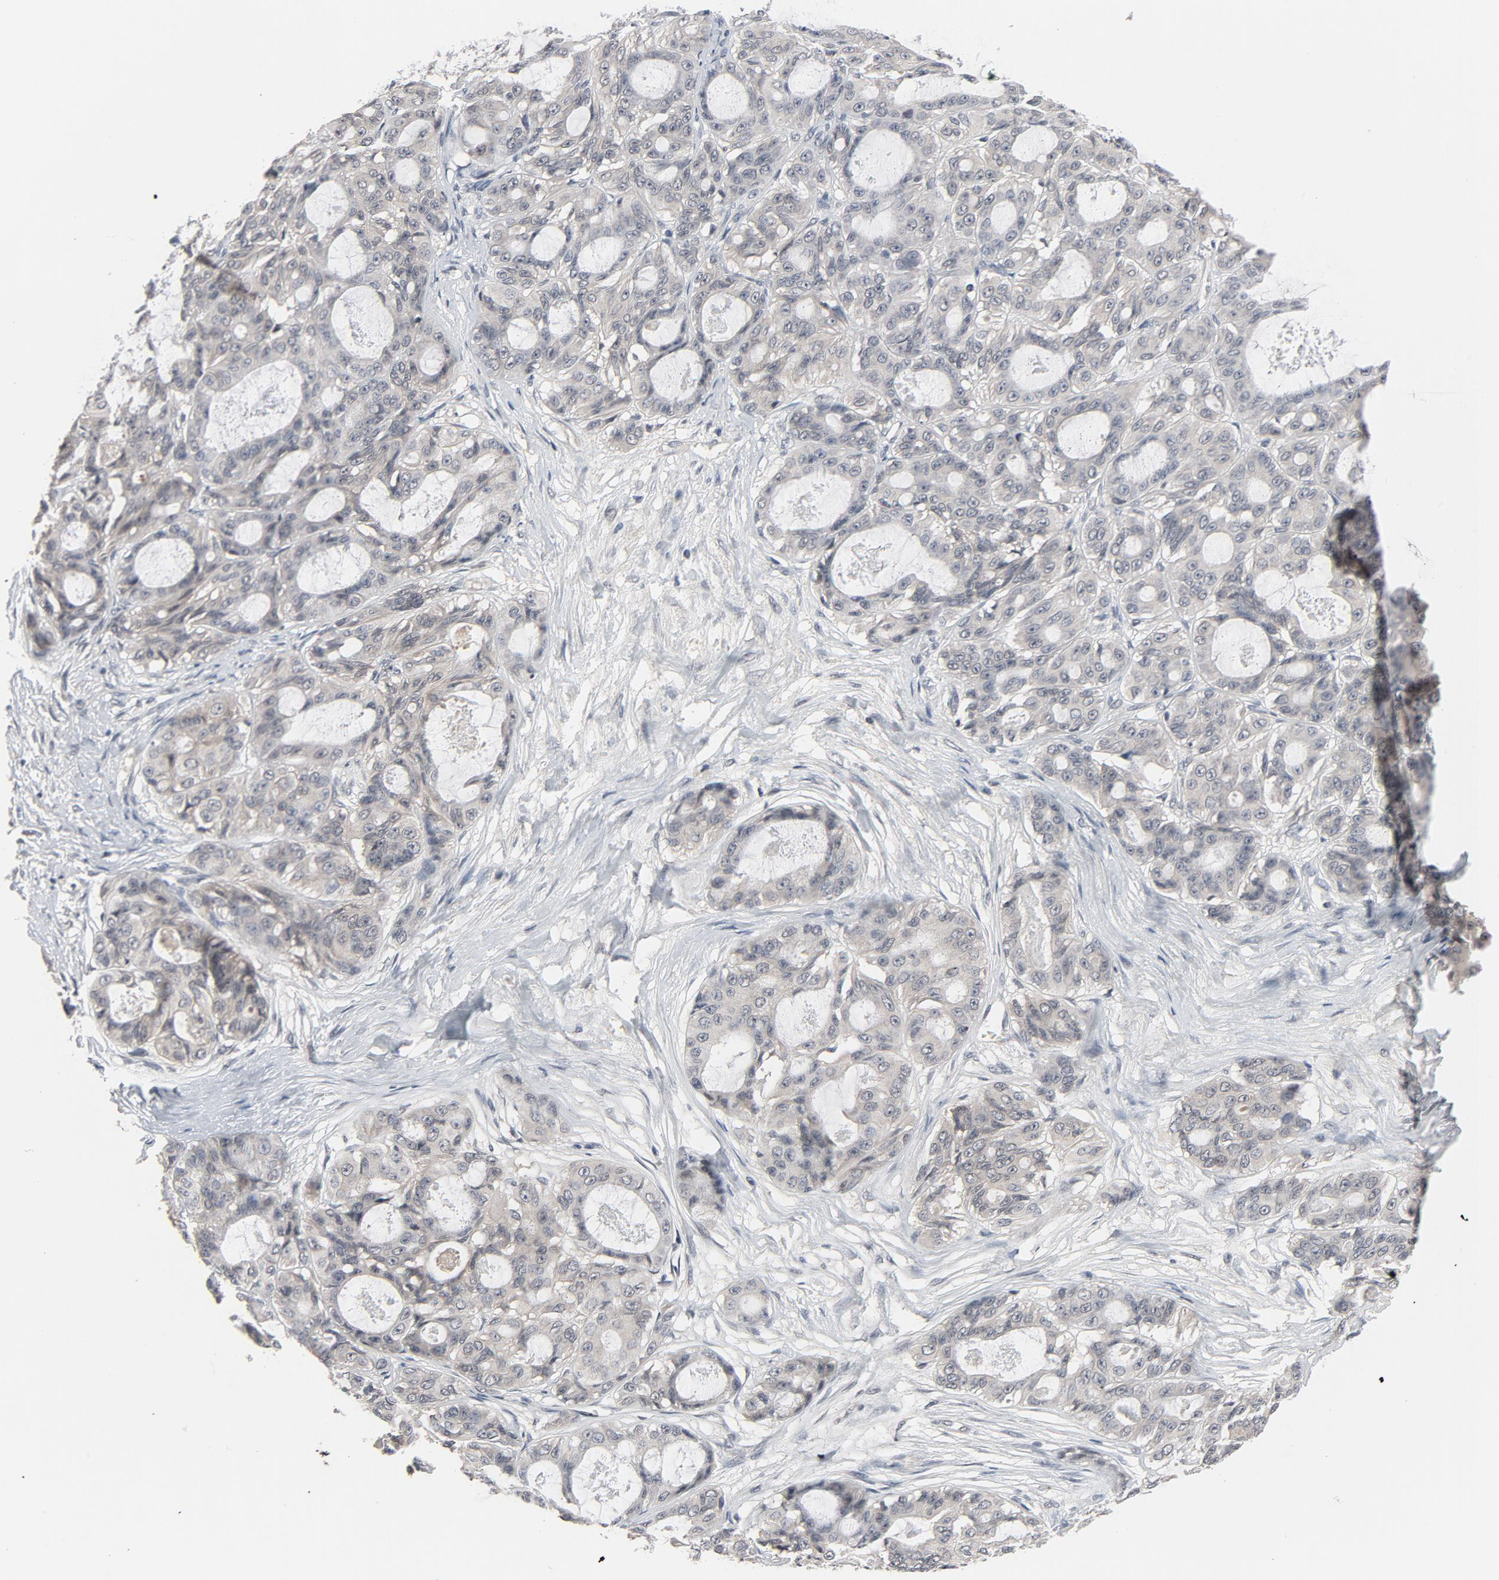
{"staining": {"intensity": "weak", "quantity": ">75%", "location": "cytoplasmic/membranous"}, "tissue": "ovarian cancer", "cell_type": "Tumor cells", "image_type": "cancer", "snomed": [{"axis": "morphology", "description": "Carcinoma, endometroid"}, {"axis": "topography", "description": "Ovary"}], "caption": "Protein staining of ovarian cancer (endometroid carcinoma) tissue displays weak cytoplasmic/membranous expression in about >75% of tumor cells. The staining was performed using DAB, with brown indicating positive protein expression. Nuclei are stained blue with hematoxylin.", "gene": "MT3", "patient": {"sex": "female", "age": 61}}